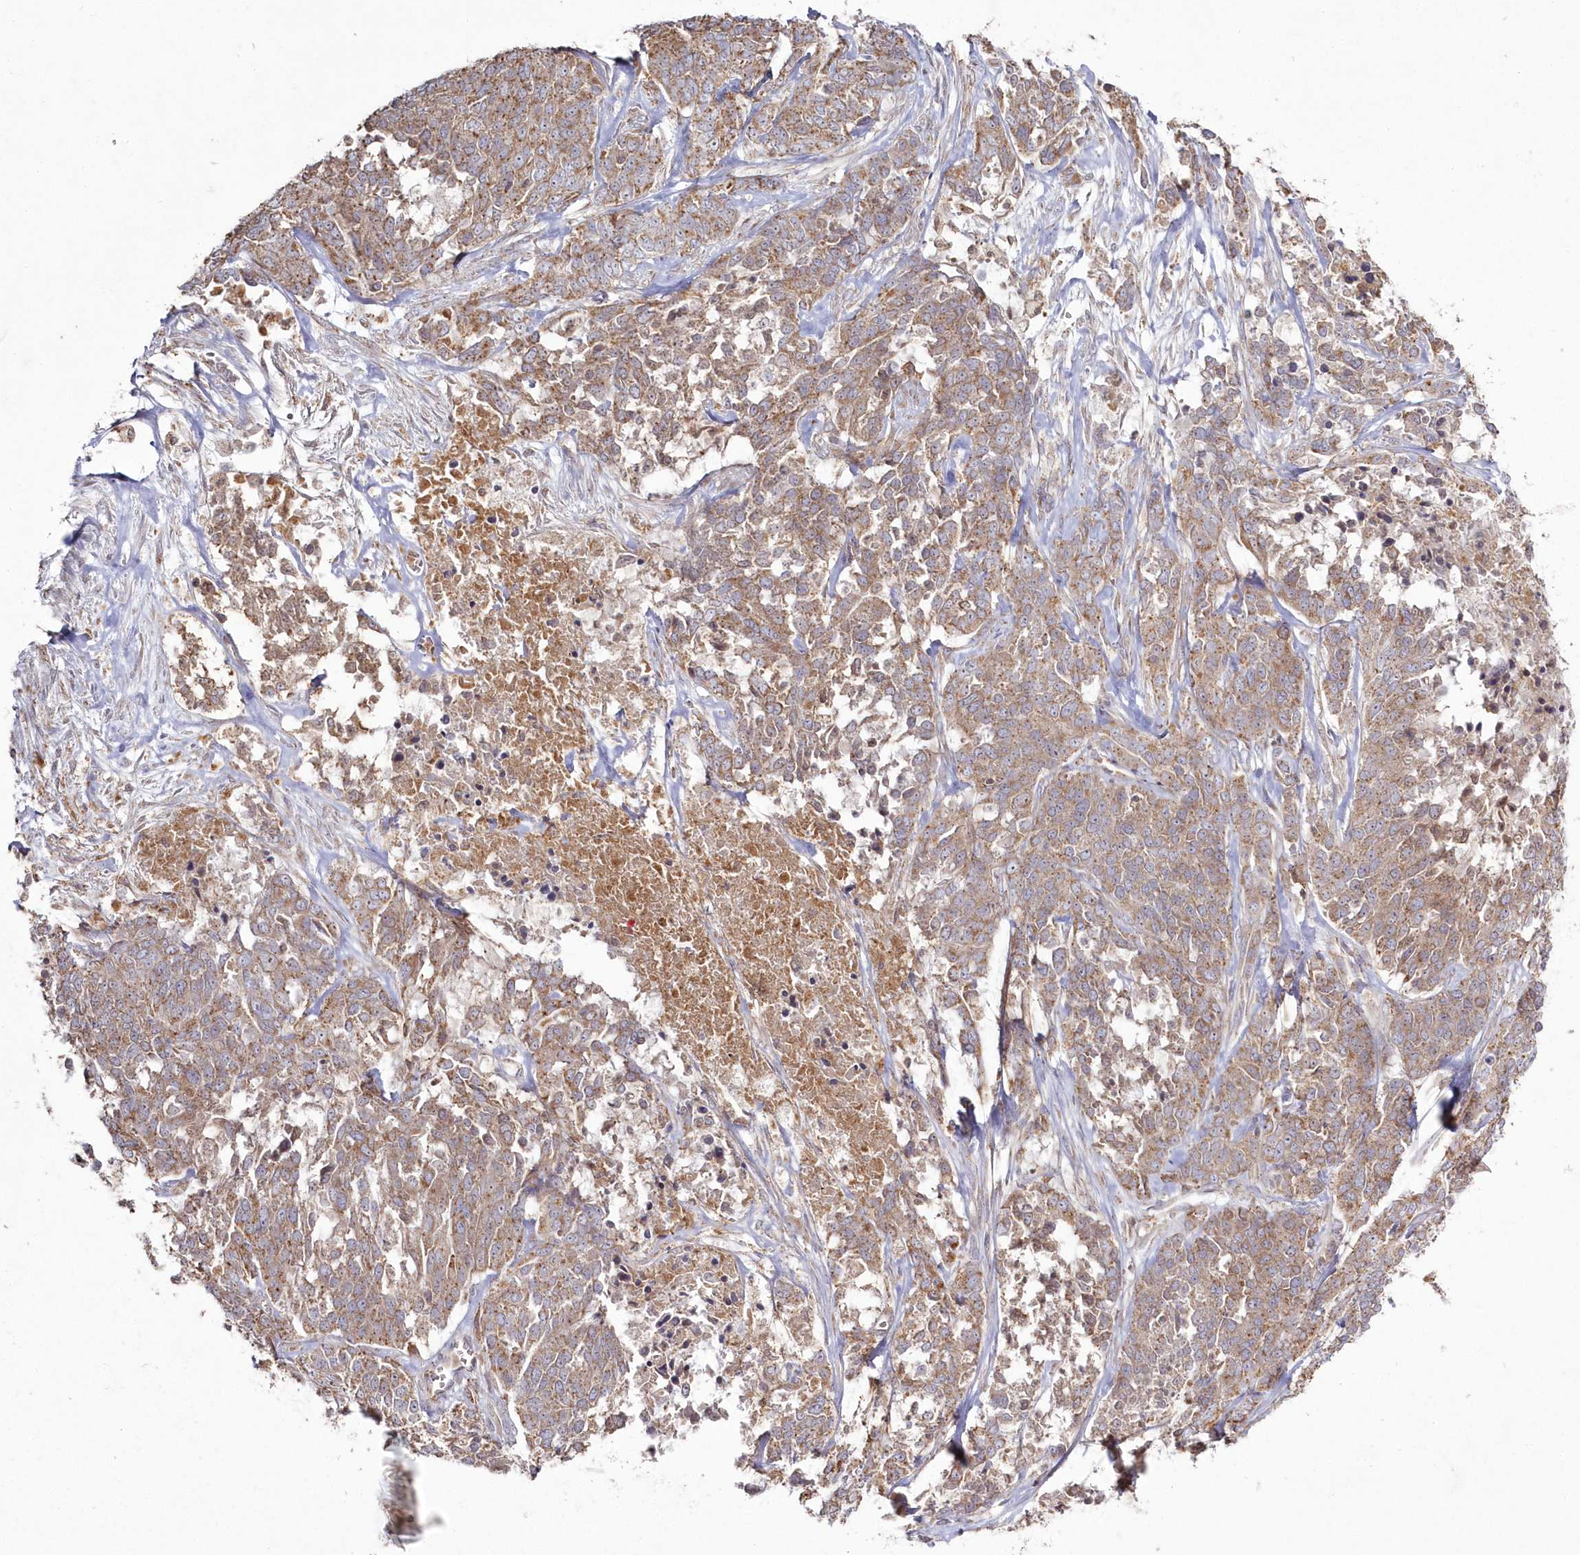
{"staining": {"intensity": "moderate", "quantity": ">75%", "location": "cytoplasmic/membranous"}, "tissue": "ovarian cancer", "cell_type": "Tumor cells", "image_type": "cancer", "snomed": [{"axis": "morphology", "description": "Cystadenocarcinoma, serous, NOS"}, {"axis": "topography", "description": "Ovary"}], "caption": "A histopathology image of human ovarian cancer stained for a protein displays moderate cytoplasmic/membranous brown staining in tumor cells.", "gene": "ARSB", "patient": {"sex": "female", "age": 44}}